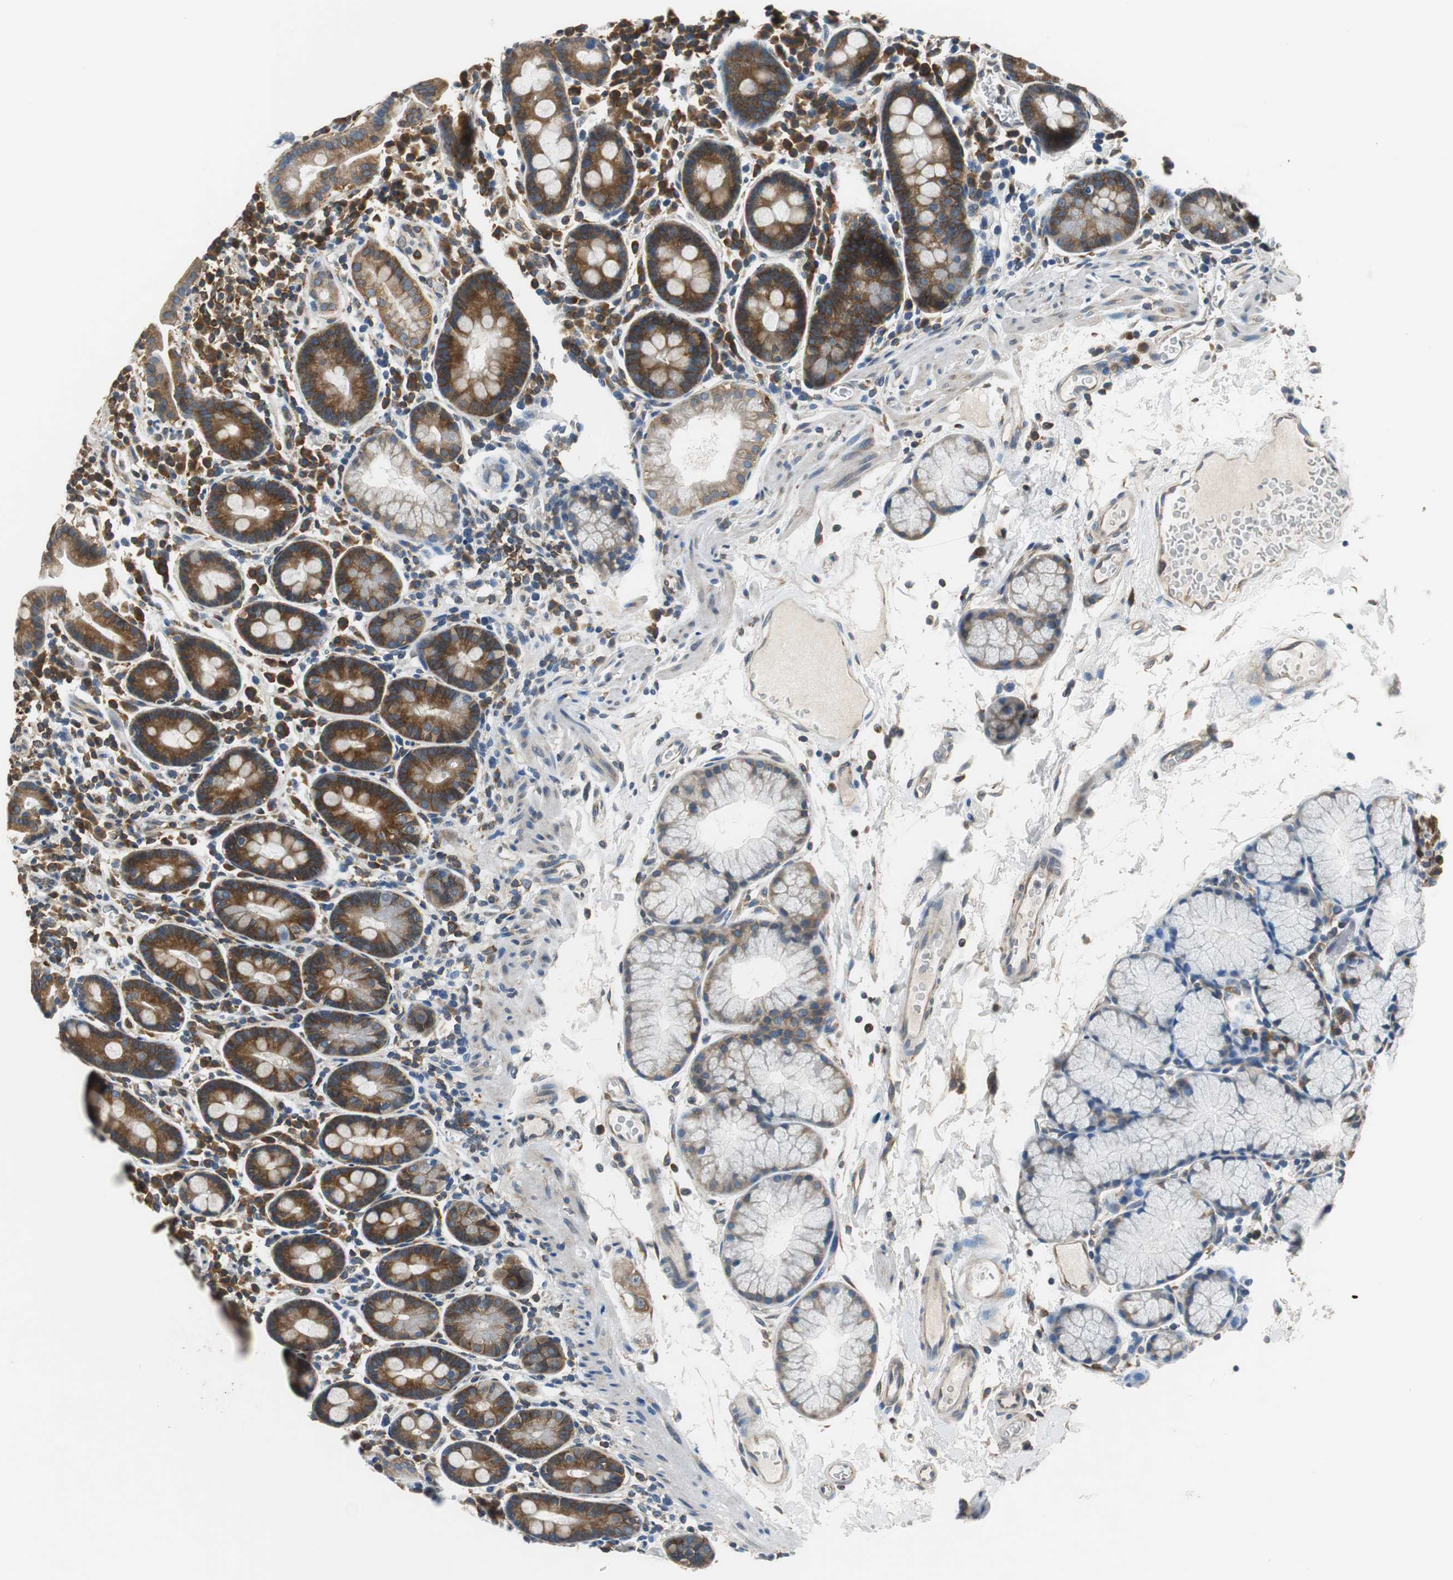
{"staining": {"intensity": "strong", "quantity": ">75%", "location": "cytoplasmic/membranous"}, "tissue": "duodenum", "cell_type": "Glandular cells", "image_type": "normal", "snomed": [{"axis": "morphology", "description": "Normal tissue, NOS"}, {"axis": "topography", "description": "Duodenum"}], "caption": "An immunohistochemistry histopathology image of benign tissue is shown. Protein staining in brown highlights strong cytoplasmic/membranous positivity in duodenum within glandular cells.", "gene": "CNOT3", "patient": {"sex": "male", "age": 50}}